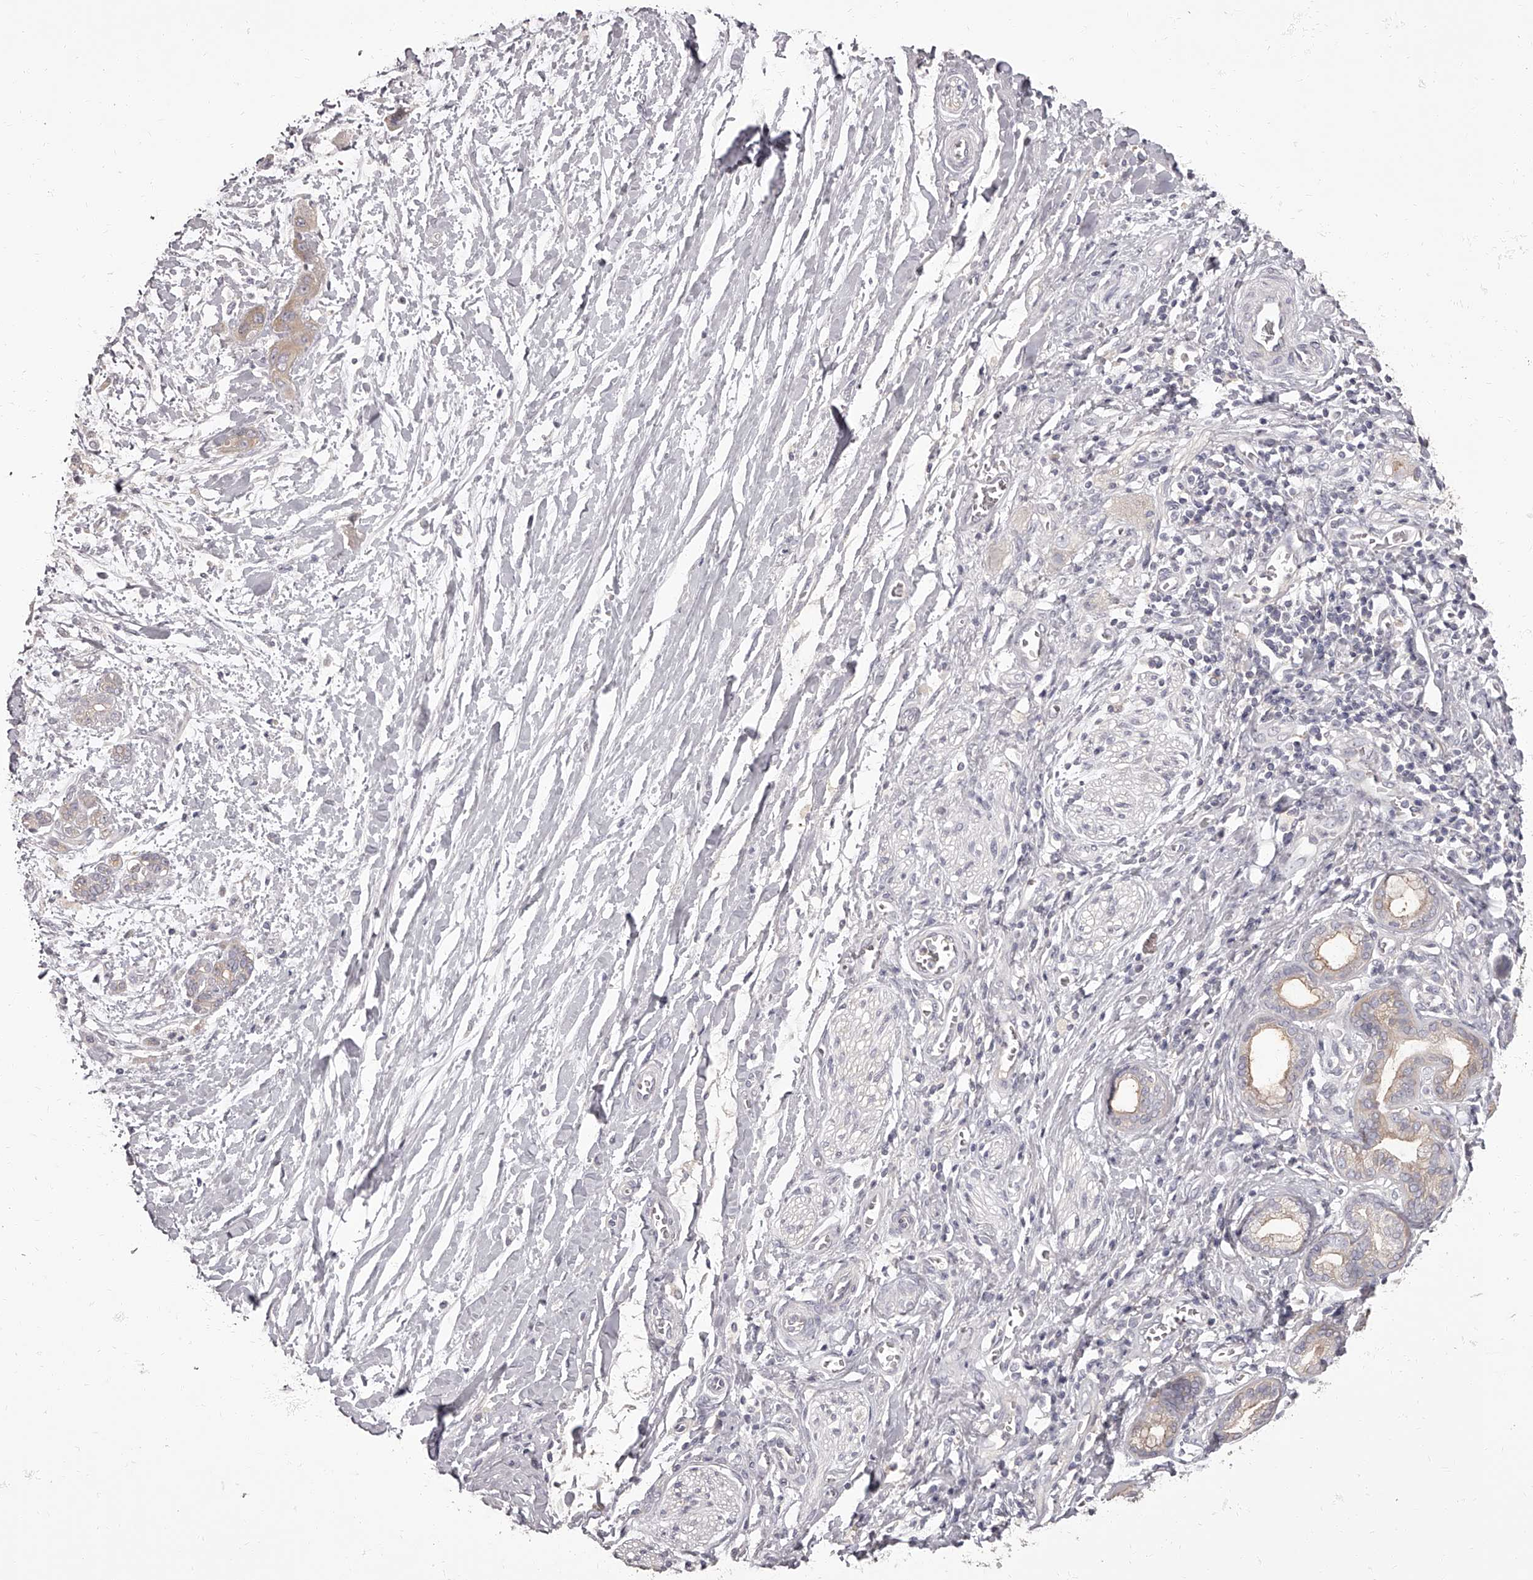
{"staining": {"intensity": "weak", "quantity": "<25%", "location": "cytoplasmic/membranous"}, "tissue": "pancreatic cancer", "cell_type": "Tumor cells", "image_type": "cancer", "snomed": [{"axis": "morphology", "description": "Adenocarcinoma, NOS"}, {"axis": "topography", "description": "Pancreas"}], "caption": "This is an immunohistochemistry (IHC) photomicrograph of adenocarcinoma (pancreatic). There is no staining in tumor cells.", "gene": "APEH", "patient": {"sex": "female", "age": 72}}